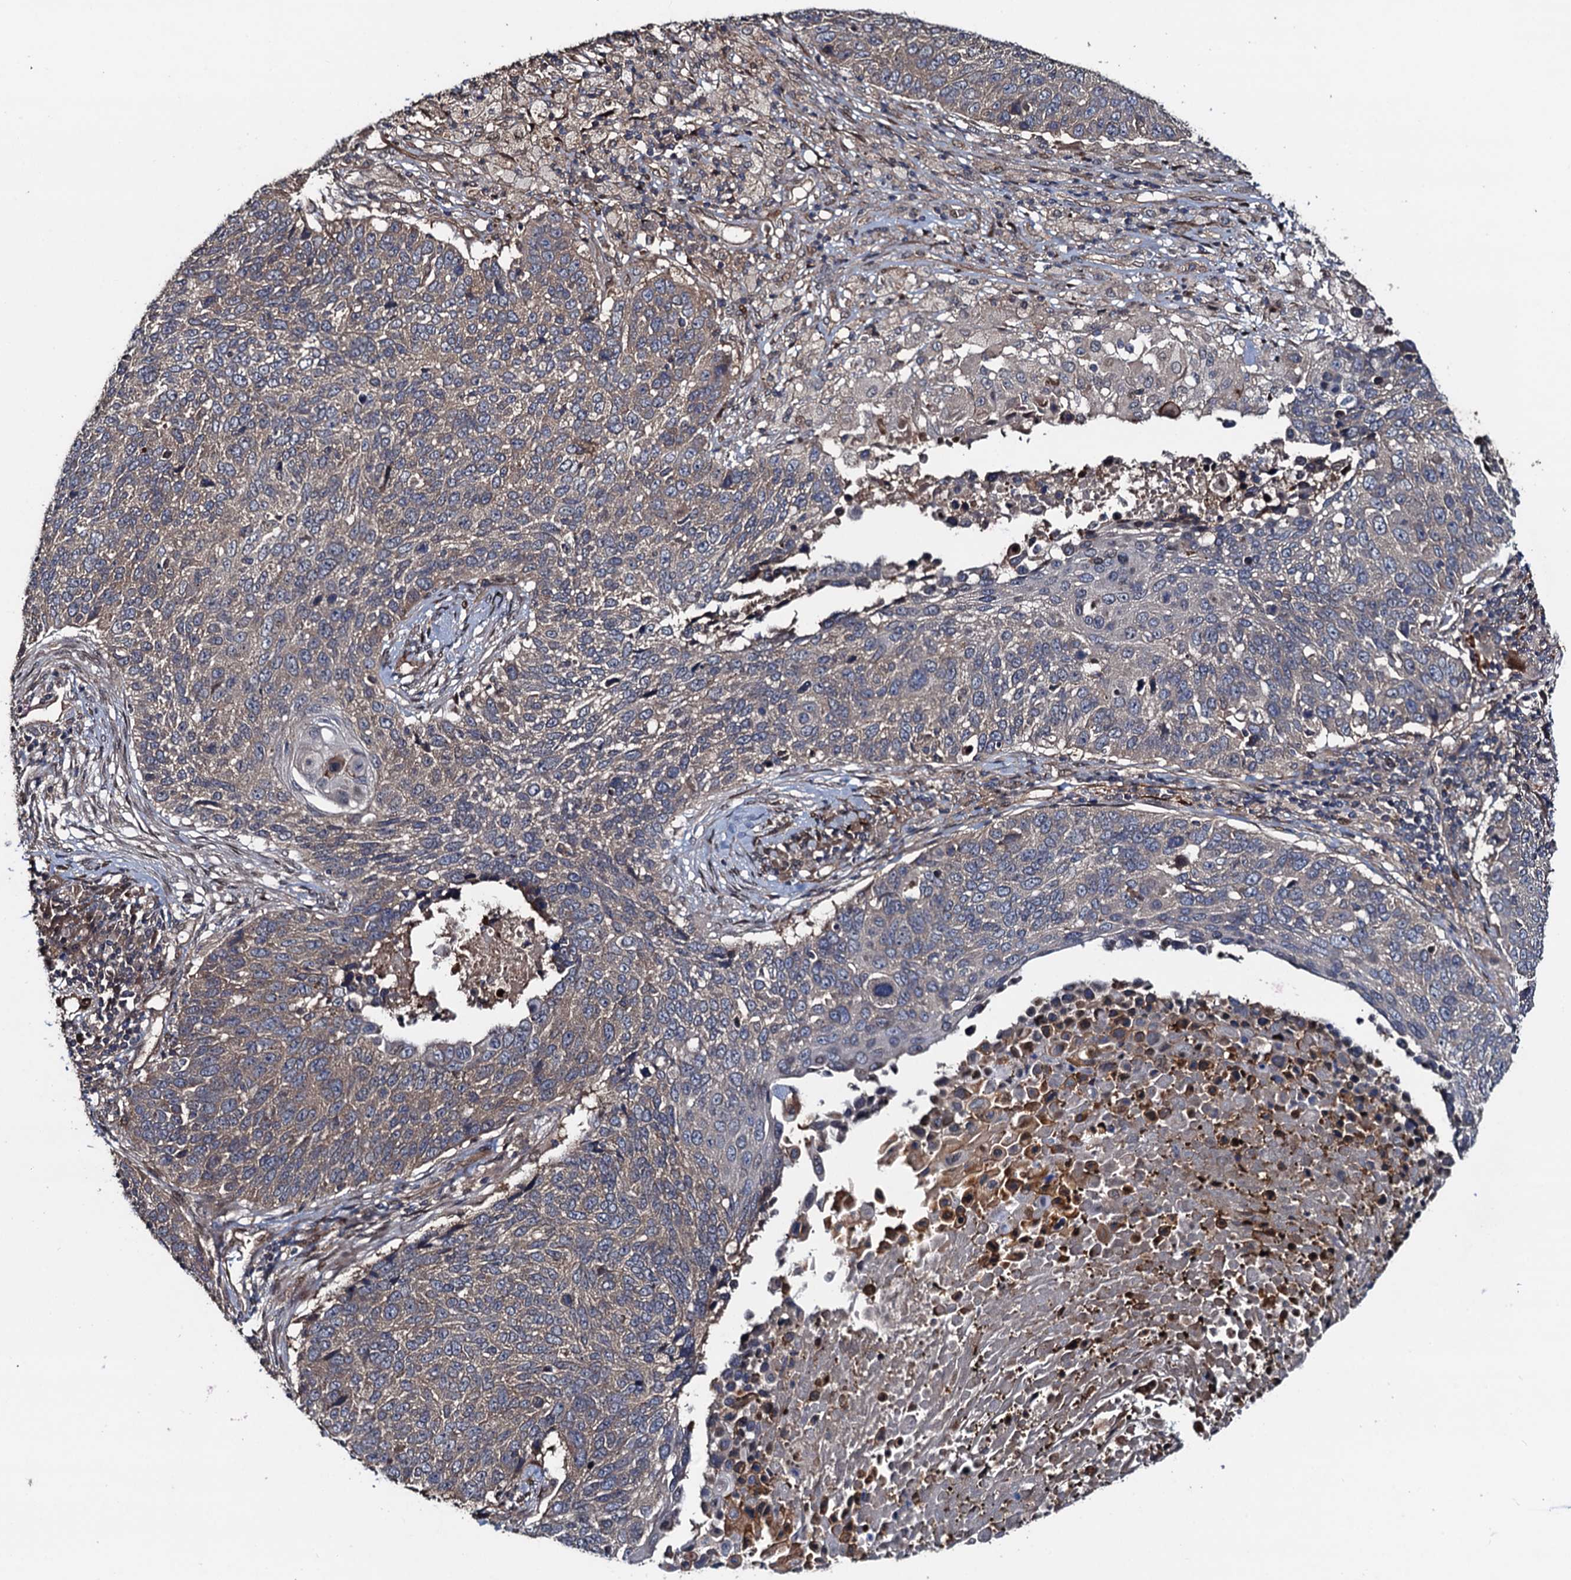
{"staining": {"intensity": "moderate", "quantity": "<25%", "location": "cytoplasmic/membranous"}, "tissue": "lung cancer", "cell_type": "Tumor cells", "image_type": "cancer", "snomed": [{"axis": "morphology", "description": "Normal tissue, NOS"}, {"axis": "morphology", "description": "Squamous cell carcinoma, NOS"}, {"axis": "topography", "description": "Lymph node"}, {"axis": "topography", "description": "Lung"}], "caption": "Tumor cells exhibit low levels of moderate cytoplasmic/membranous positivity in approximately <25% of cells in human lung cancer. (Brightfield microscopy of DAB IHC at high magnification).", "gene": "RHOBTB1", "patient": {"sex": "male", "age": 66}}